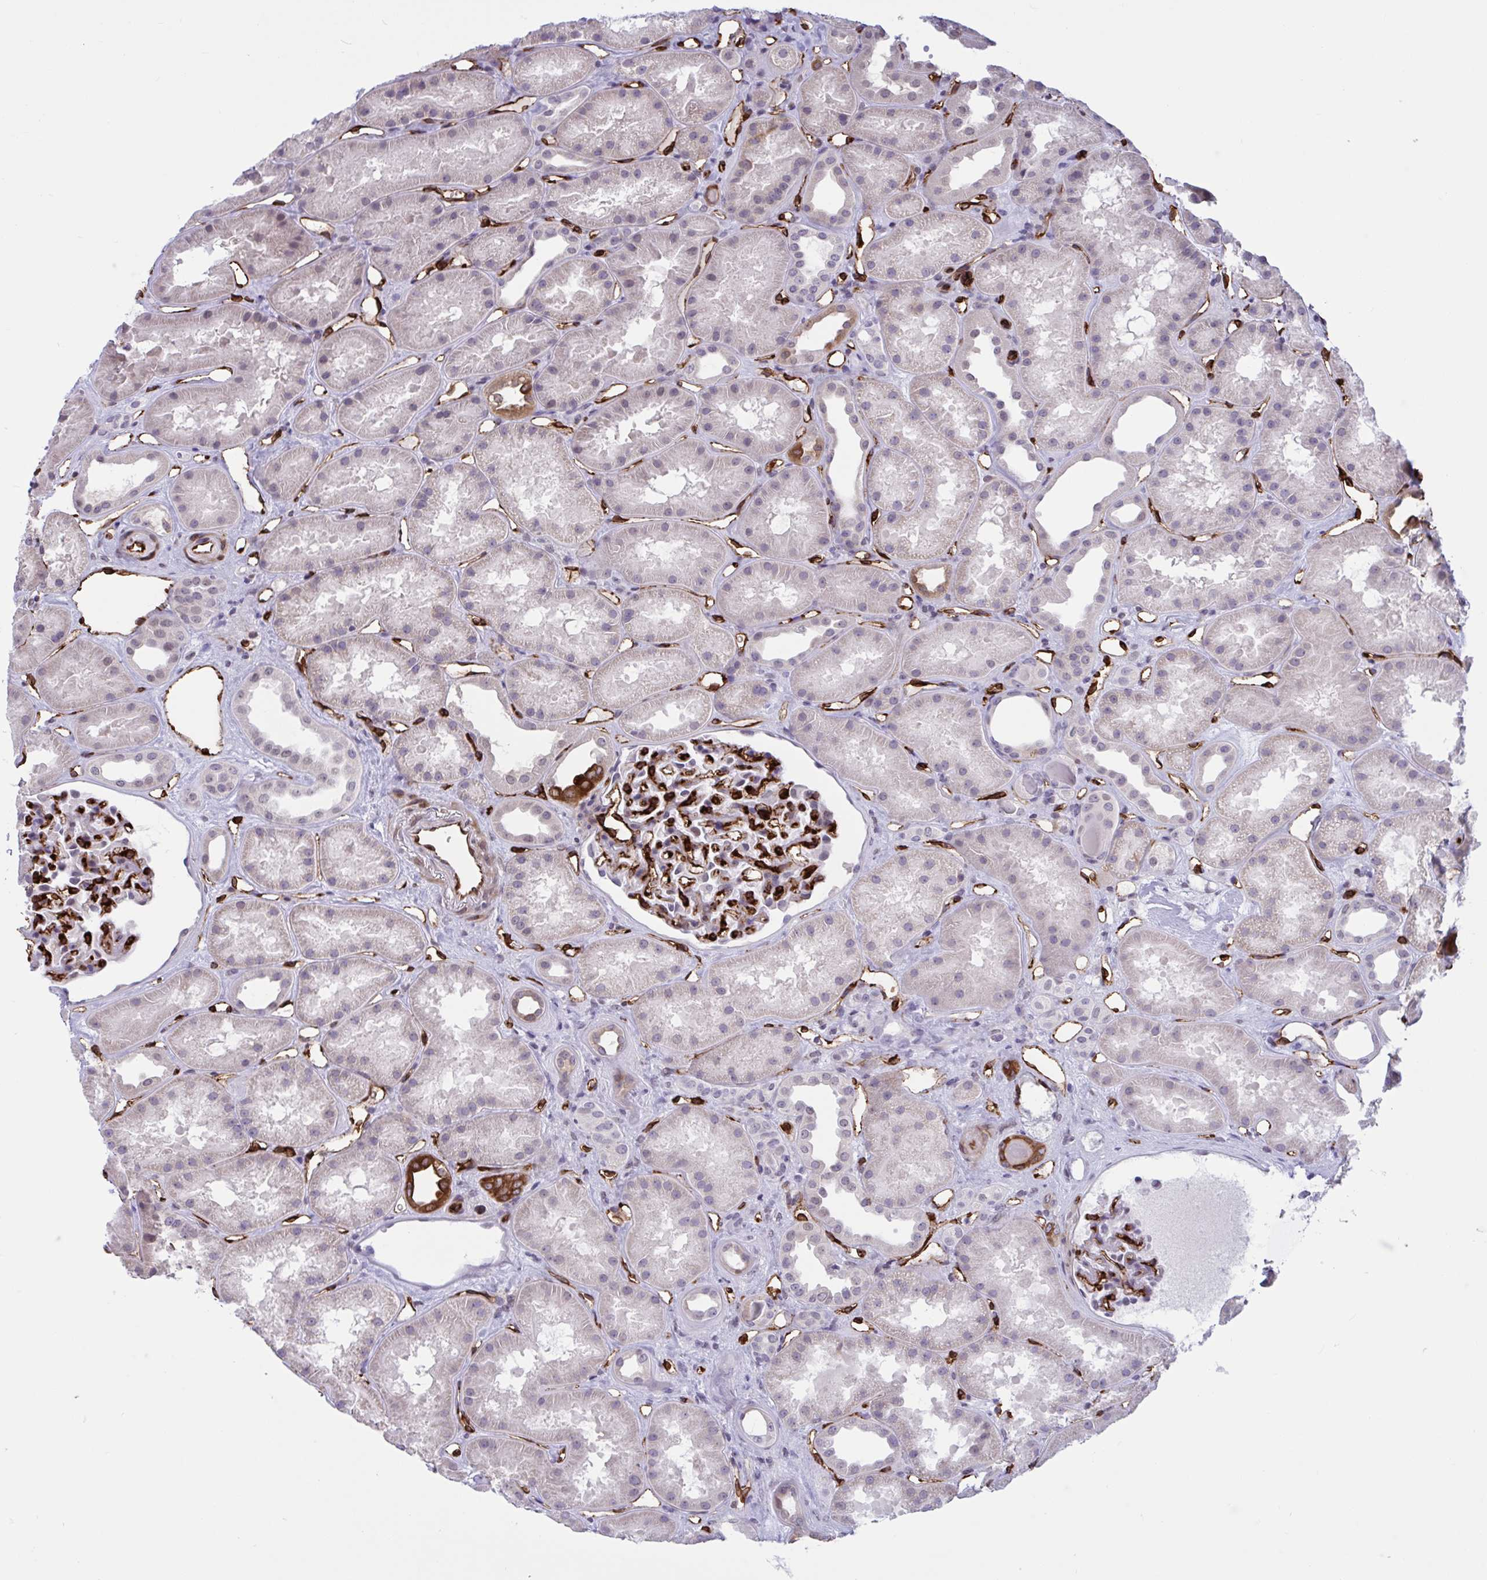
{"staining": {"intensity": "strong", "quantity": "25%-75%", "location": "cytoplasmic/membranous"}, "tissue": "kidney", "cell_type": "Cells in glomeruli", "image_type": "normal", "snomed": [{"axis": "morphology", "description": "Normal tissue, NOS"}, {"axis": "topography", "description": "Kidney"}], "caption": "Immunohistochemical staining of normal human kidney shows strong cytoplasmic/membranous protein expression in approximately 25%-75% of cells in glomeruli. (DAB = brown stain, brightfield microscopy at high magnification).", "gene": "EML1", "patient": {"sex": "male", "age": 61}}